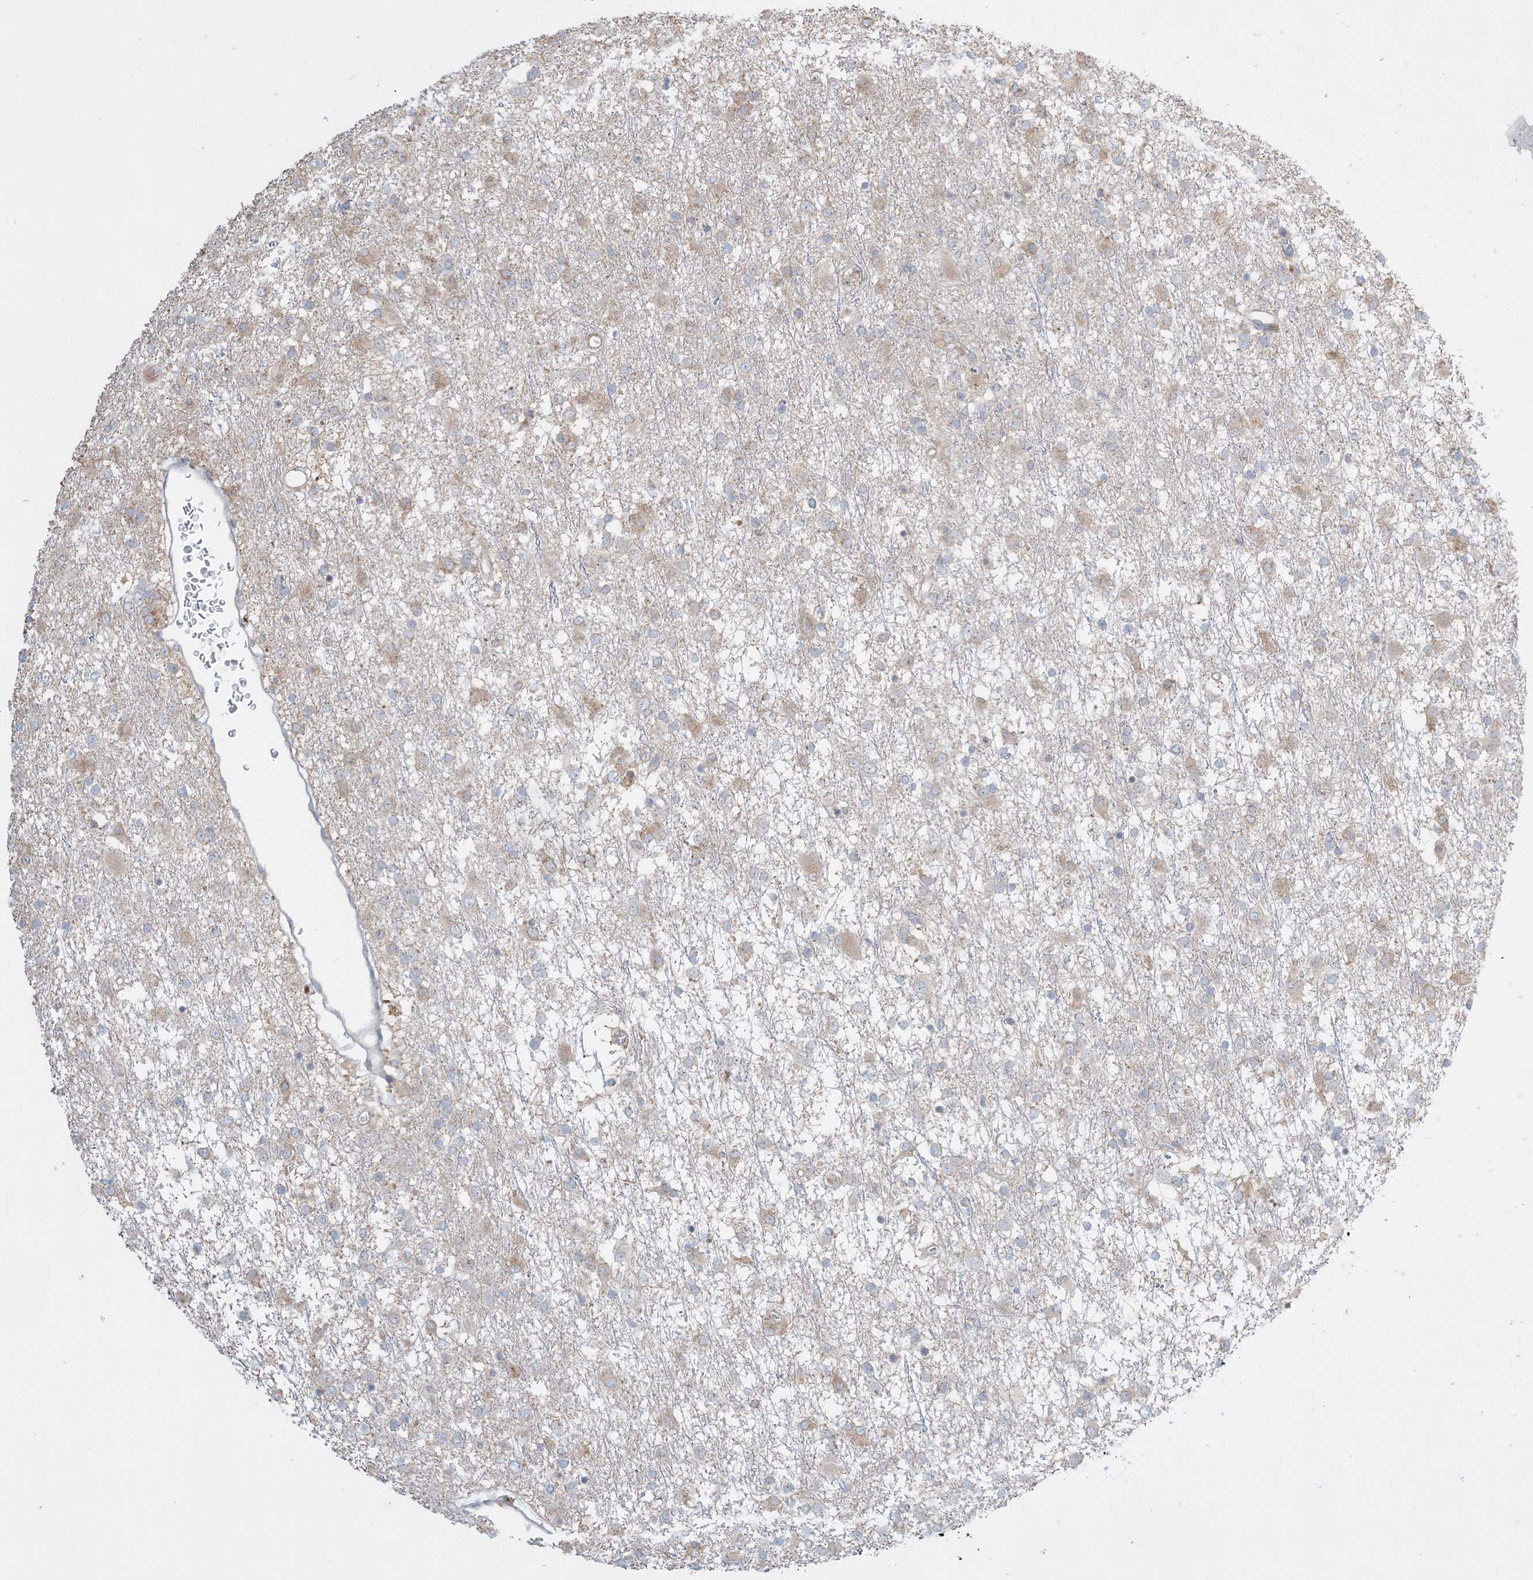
{"staining": {"intensity": "weak", "quantity": "<25%", "location": "cytoplasmic/membranous"}, "tissue": "glioma", "cell_type": "Tumor cells", "image_type": "cancer", "snomed": [{"axis": "morphology", "description": "Glioma, malignant, Low grade"}, {"axis": "topography", "description": "Brain"}], "caption": "This is an IHC micrograph of glioma. There is no expression in tumor cells.", "gene": "MMGT1", "patient": {"sex": "male", "age": 65}}